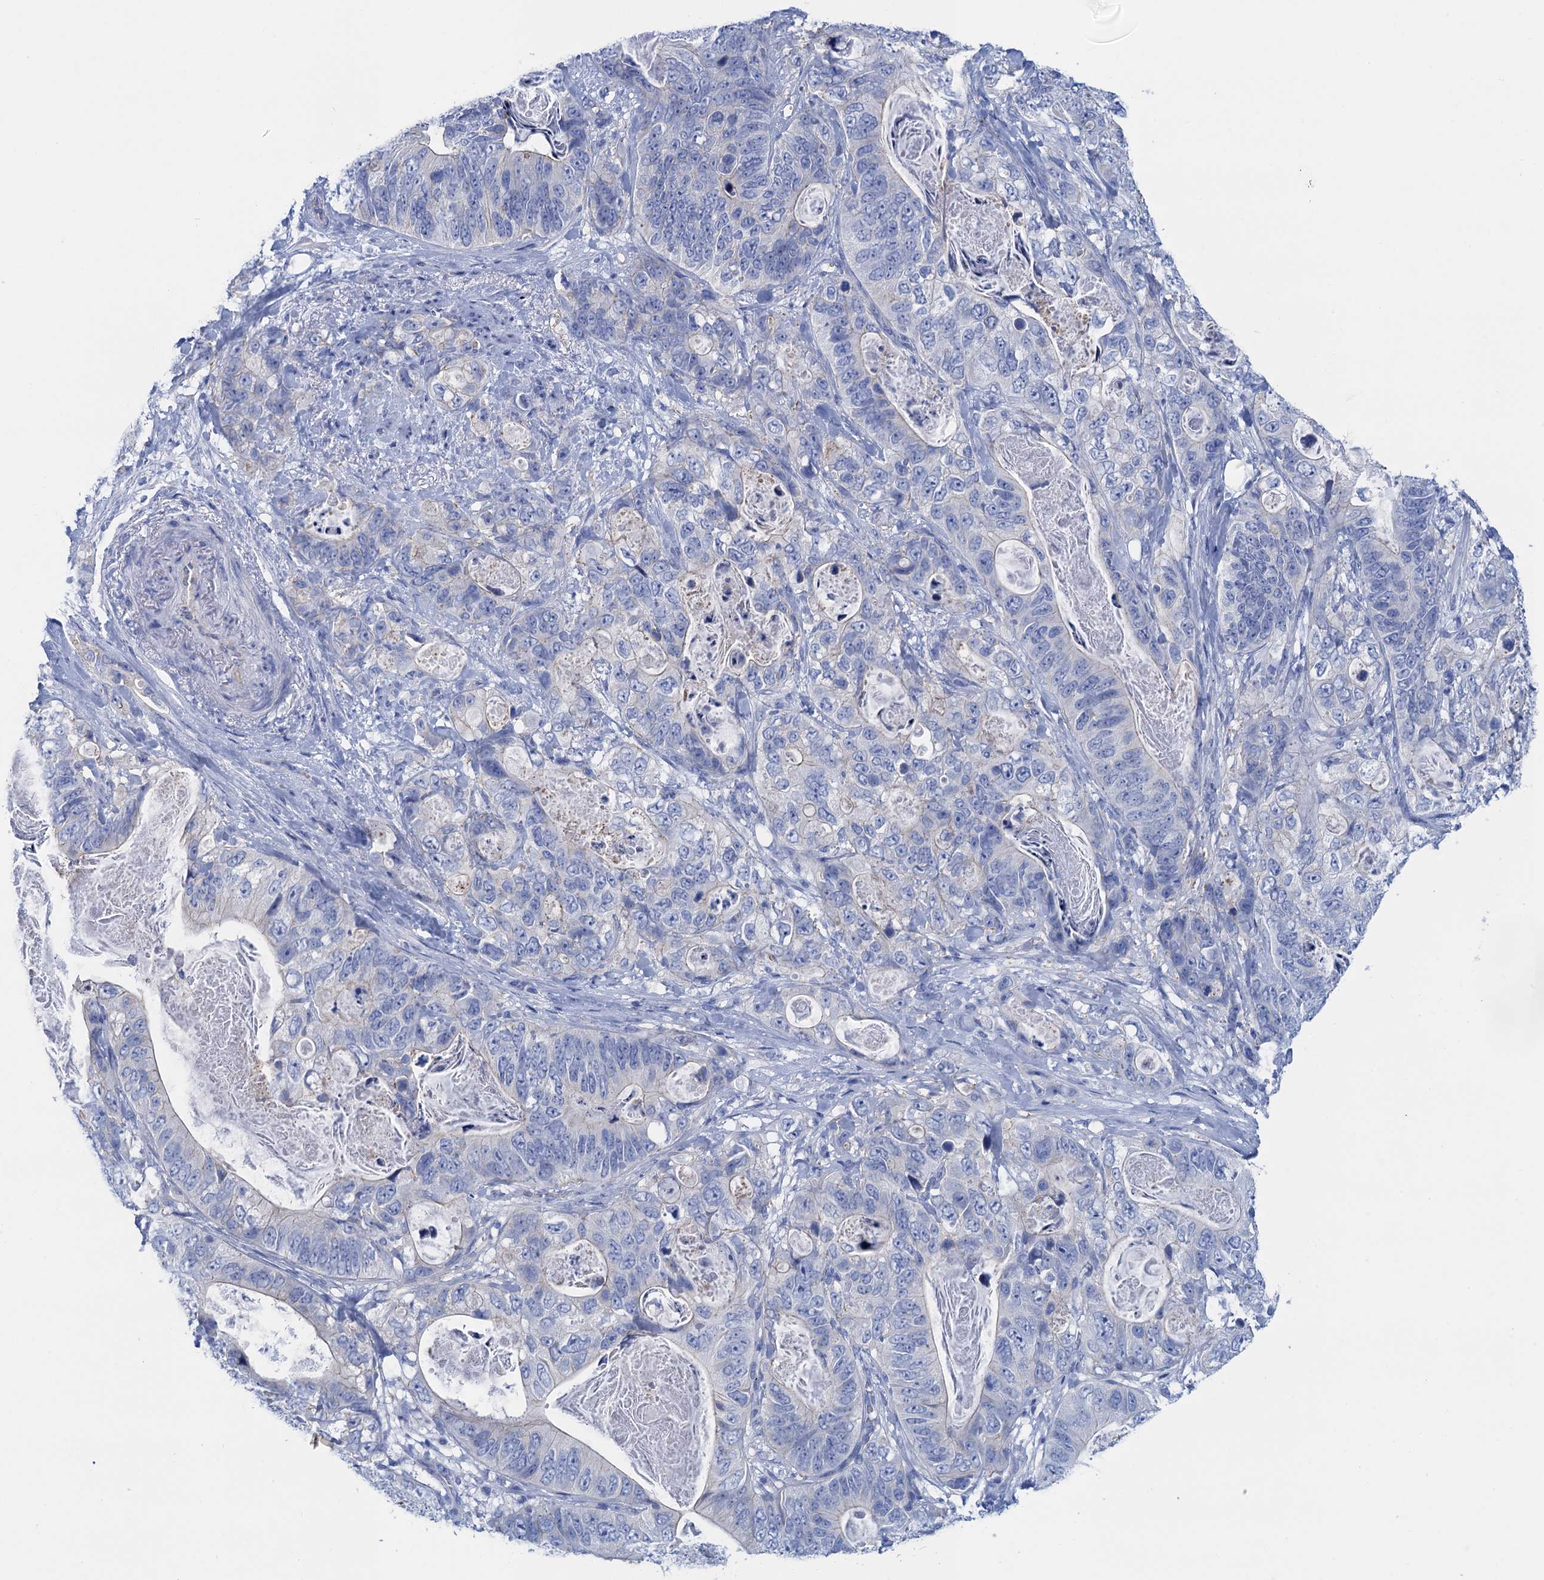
{"staining": {"intensity": "negative", "quantity": "none", "location": "none"}, "tissue": "stomach cancer", "cell_type": "Tumor cells", "image_type": "cancer", "snomed": [{"axis": "morphology", "description": "Normal tissue, NOS"}, {"axis": "morphology", "description": "Adenocarcinoma, NOS"}, {"axis": "topography", "description": "Stomach"}], "caption": "High power microscopy histopathology image of an immunohistochemistry histopathology image of stomach adenocarcinoma, revealing no significant positivity in tumor cells. (Stains: DAB immunohistochemistry with hematoxylin counter stain, Microscopy: brightfield microscopy at high magnification).", "gene": "CALML5", "patient": {"sex": "female", "age": 89}}